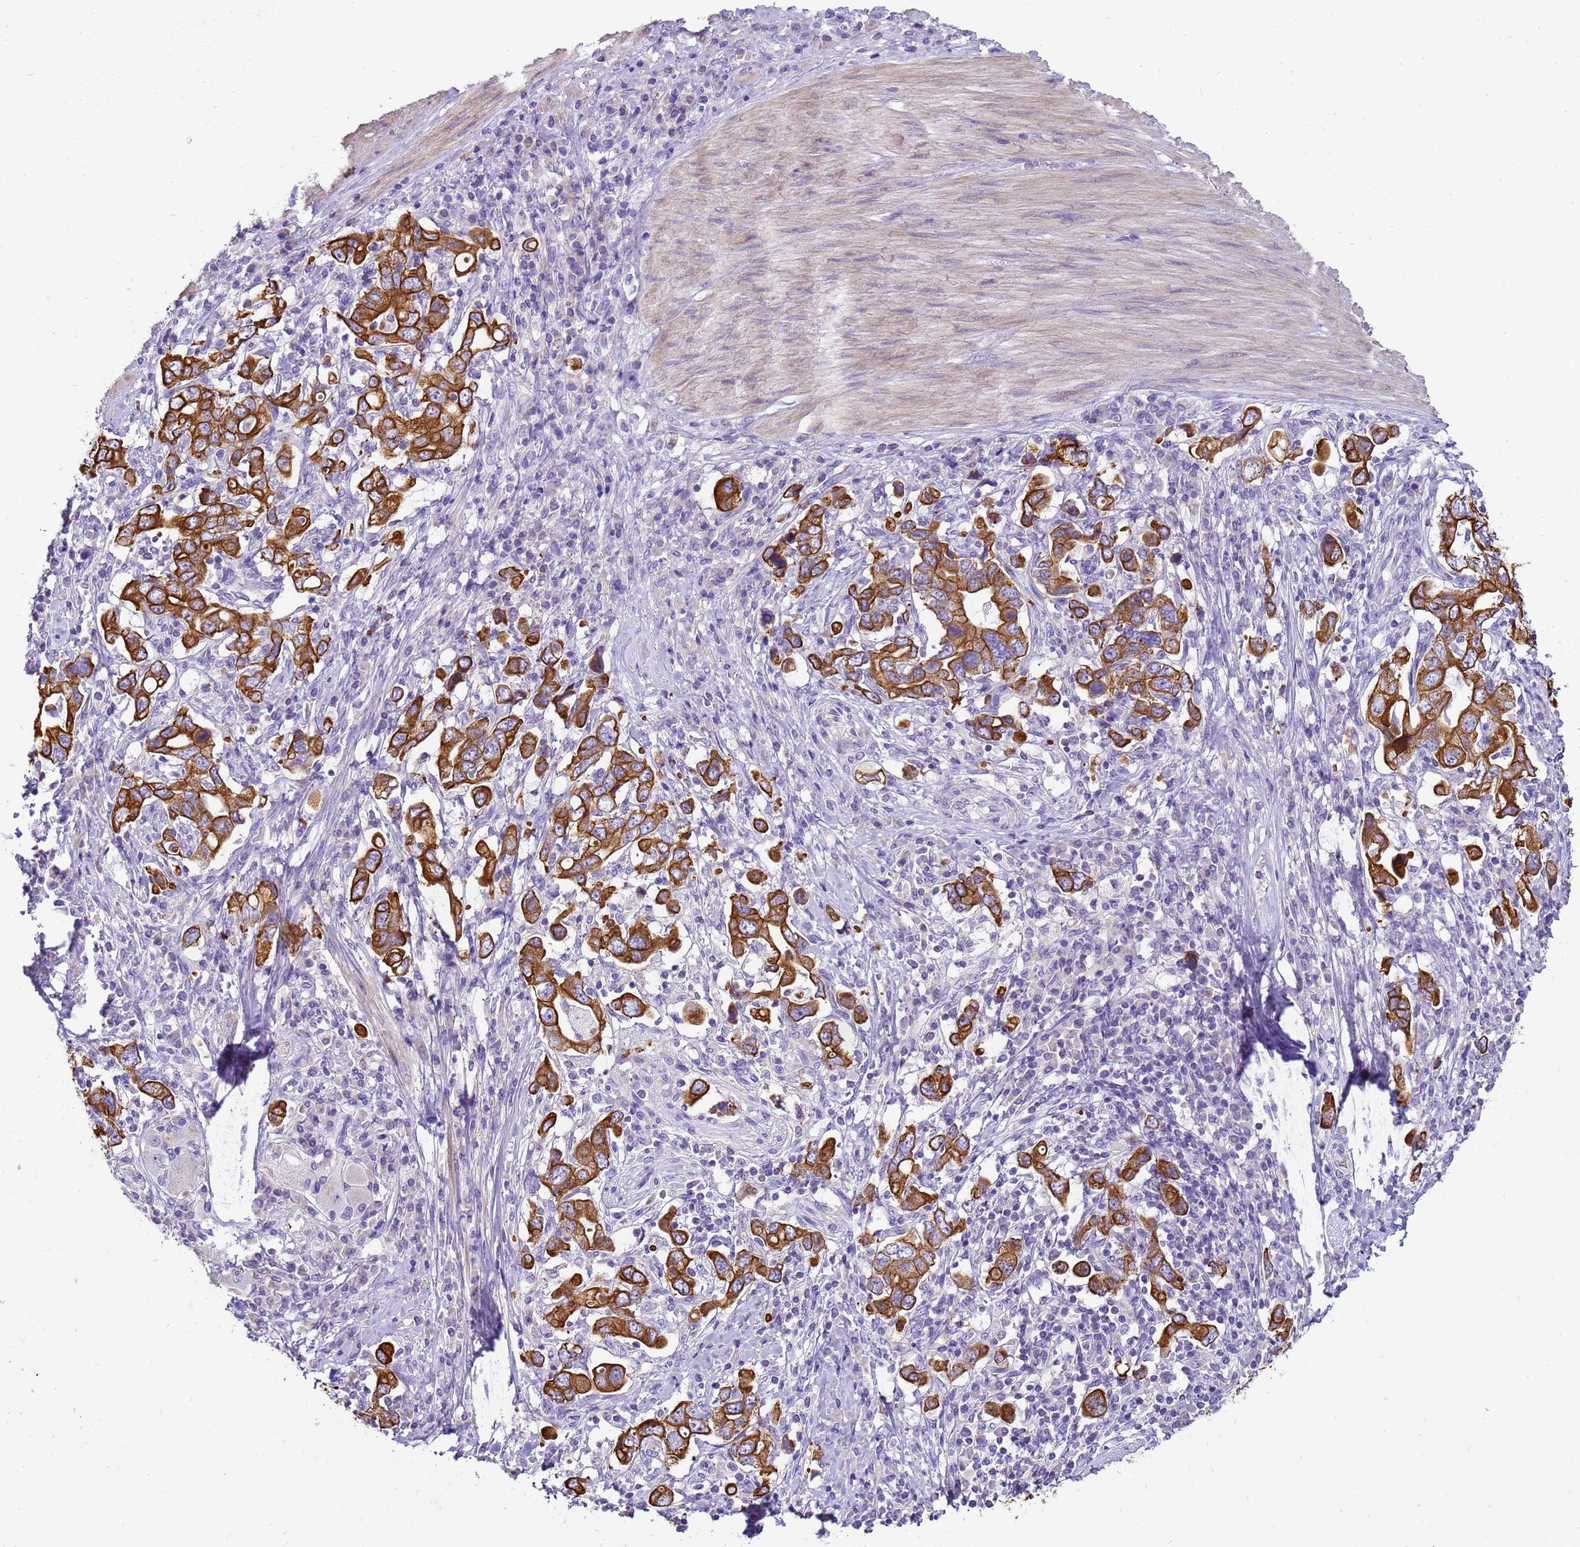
{"staining": {"intensity": "strong", "quantity": ">75%", "location": "cytoplasmic/membranous"}, "tissue": "stomach cancer", "cell_type": "Tumor cells", "image_type": "cancer", "snomed": [{"axis": "morphology", "description": "Adenocarcinoma, NOS"}, {"axis": "topography", "description": "Stomach, upper"}, {"axis": "topography", "description": "Stomach"}], "caption": "Stomach cancer was stained to show a protein in brown. There is high levels of strong cytoplasmic/membranous staining in approximately >75% of tumor cells.", "gene": "PIEZO2", "patient": {"sex": "male", "age": 62}}